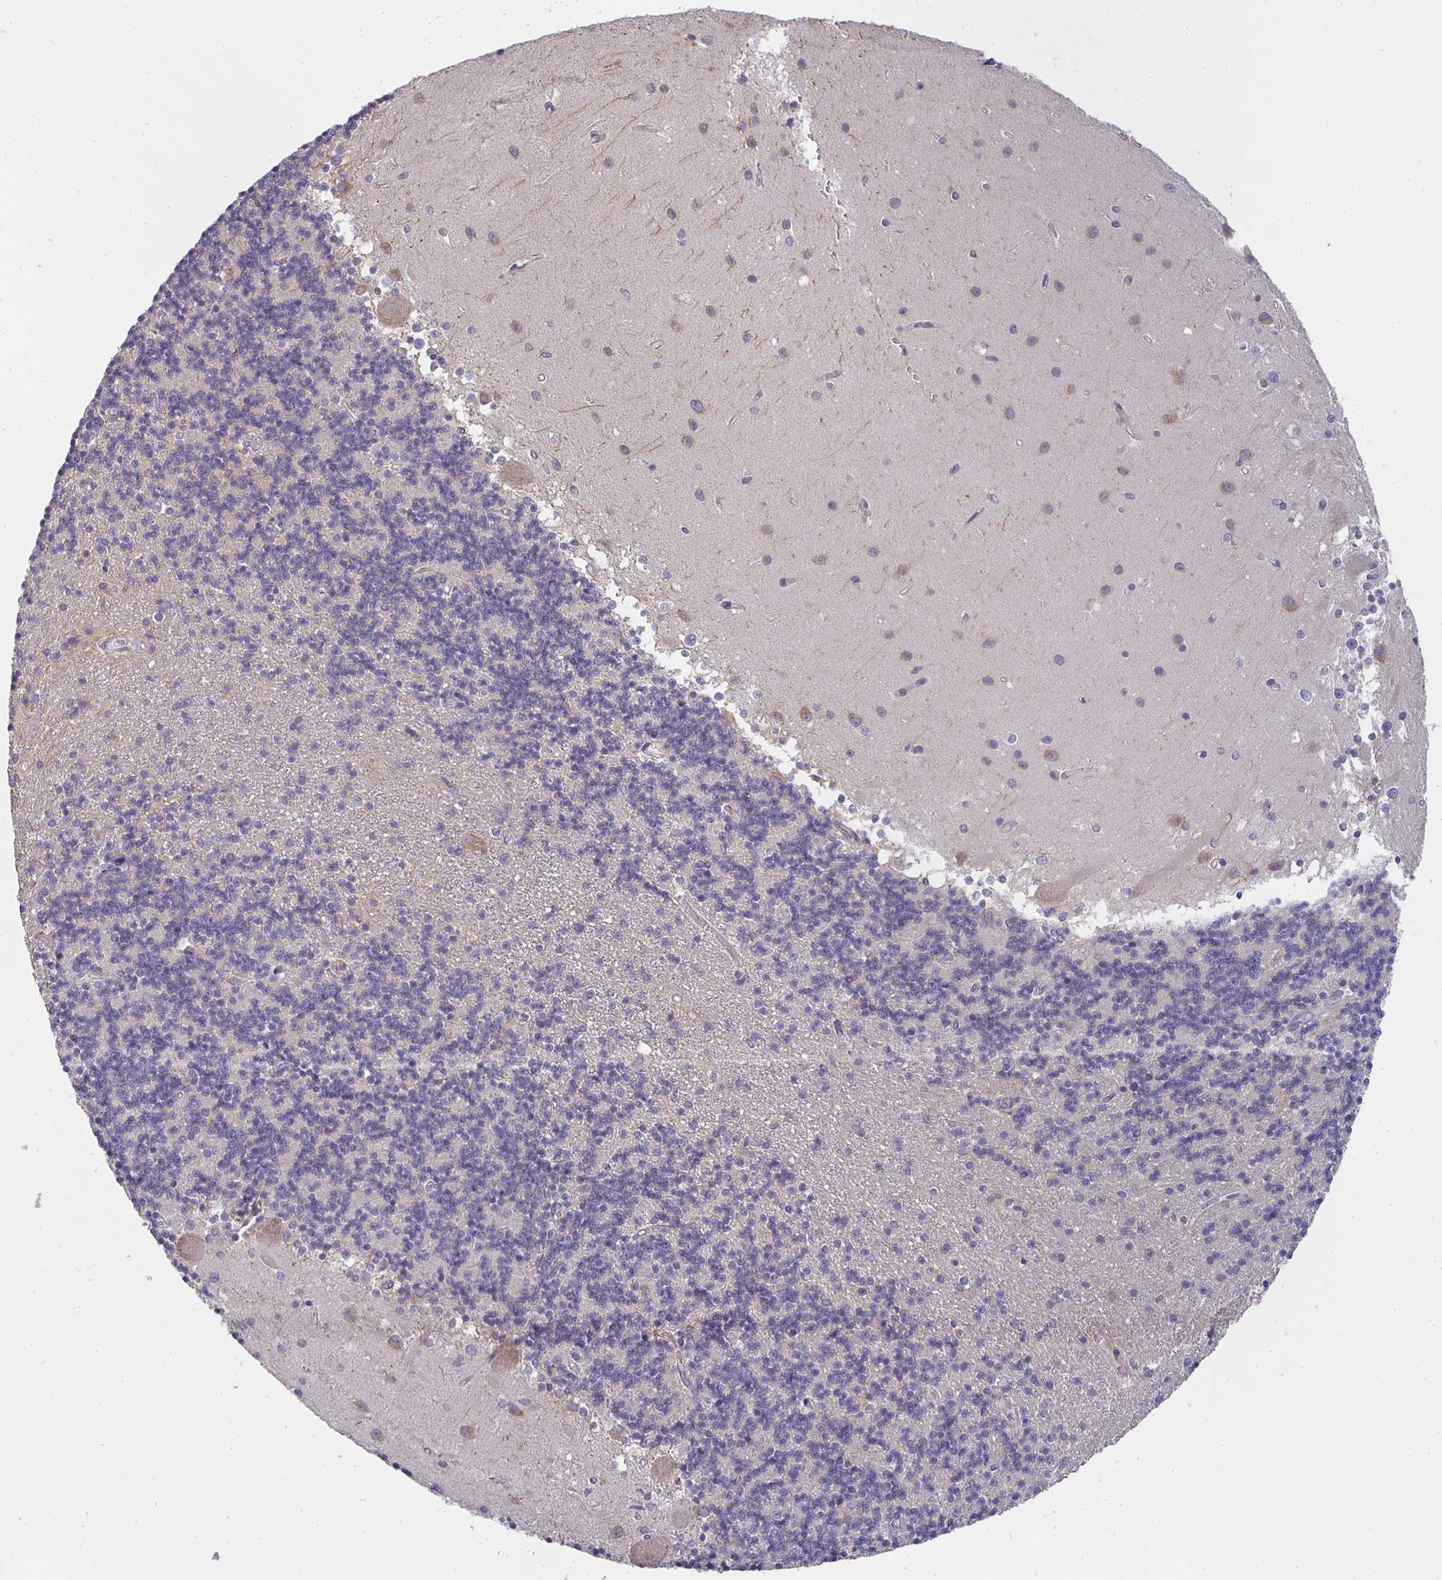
{"staining": {"intensity": "negative", "quantity": "none", "location": "none"}, "tissue": "cerebellum", "cell_type": "Cells in granular layer", "image_type": "normal", "snomed": [{"axis": "morphology", "description": "Normal tissue, NOS"}, {"axis": "topography", "description": "Cerebellum"}], "caption": "Unremarkable cerebellum was stained to show a protein in brown. There is no significant expression in cells in granular layer.", "gene": "CTHRC1", "patient": {"sex": "male", "age": 54}}